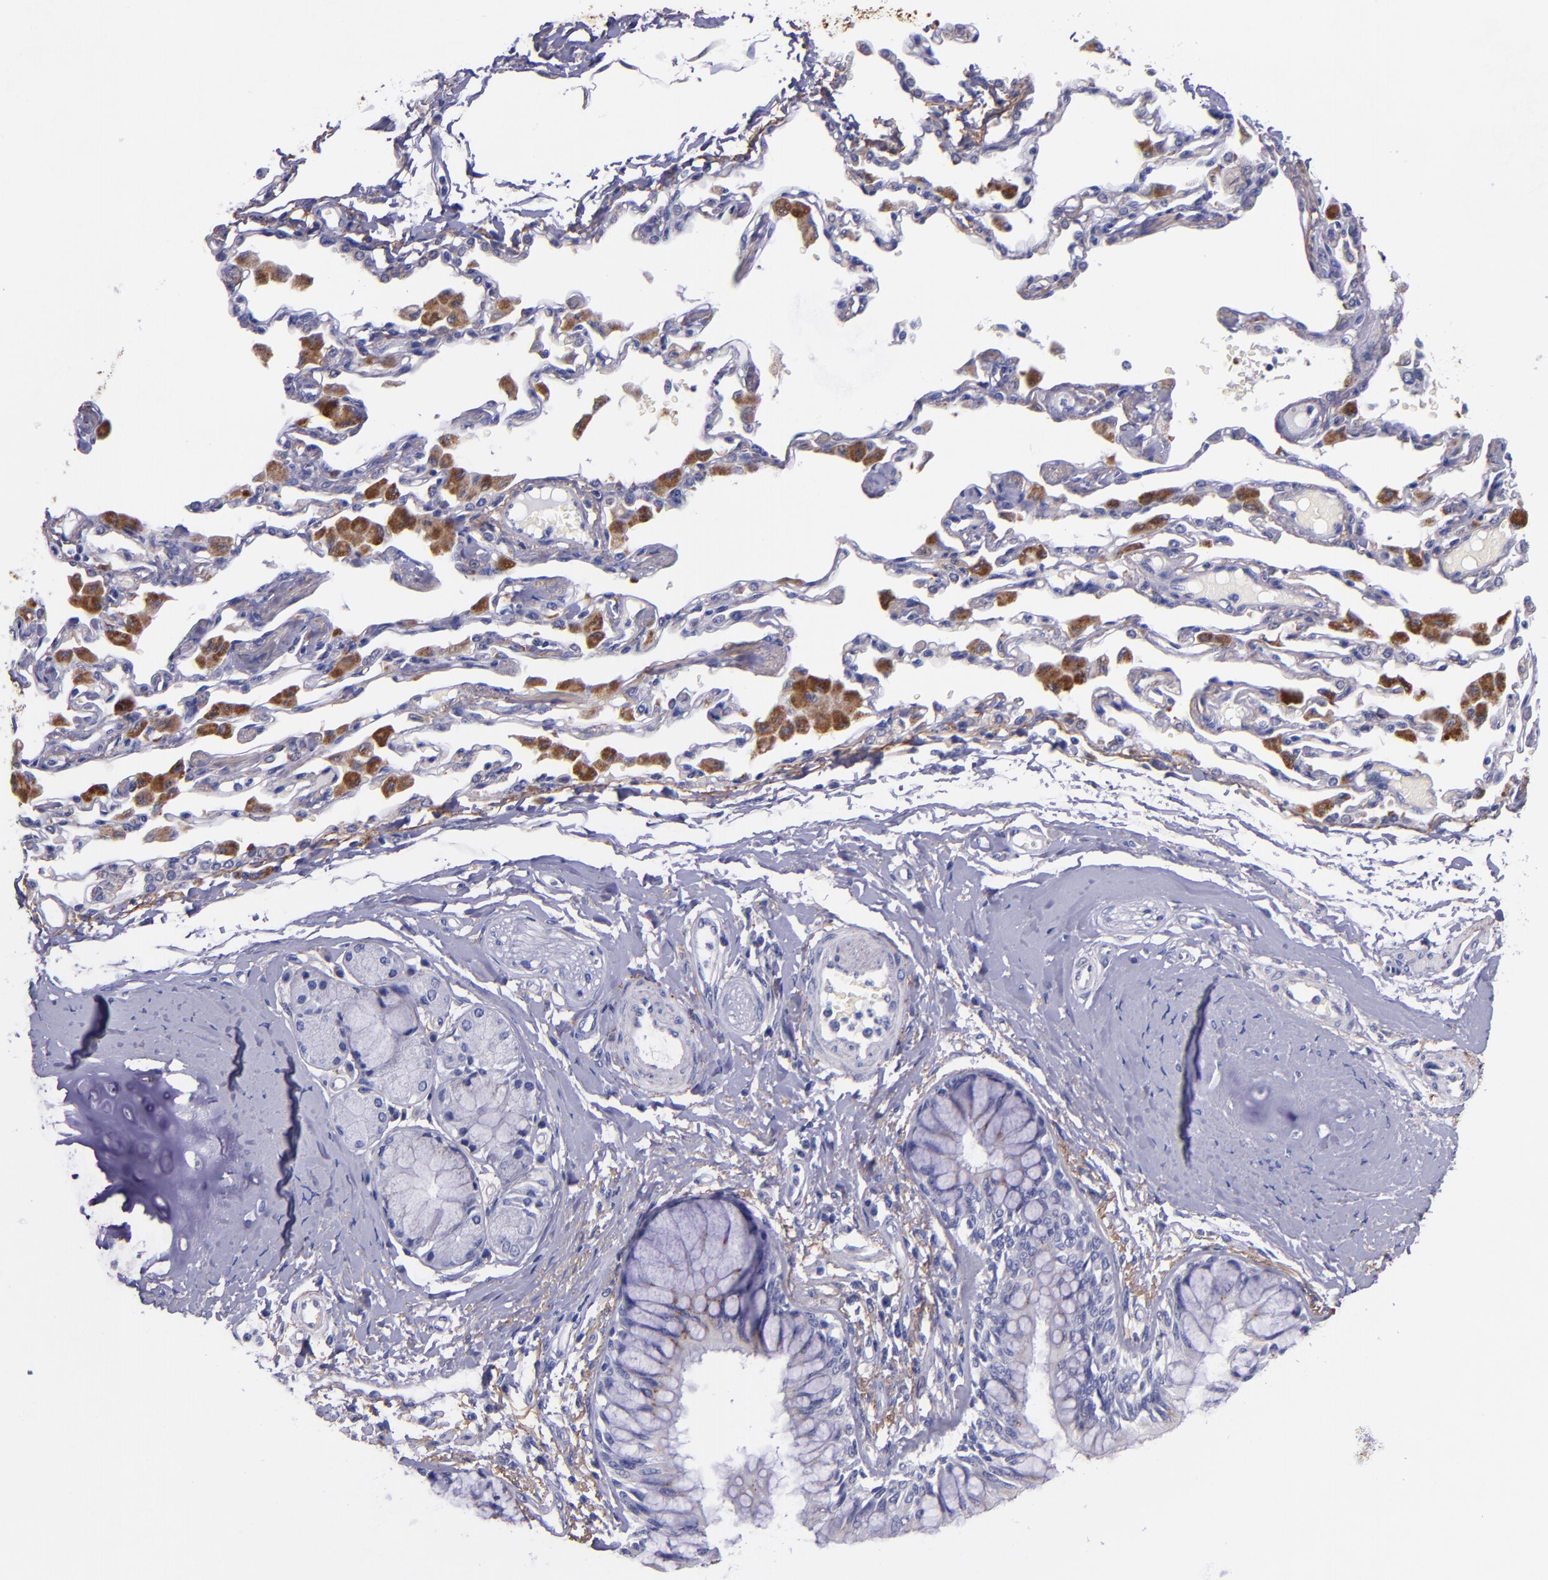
{"staining": {"intensity": "negative", "quantity": "none", "location": "none"}, "tissue": "bronchus", "cell_type": "Respiratory epithelial cells", "image_type": "normal", "snomed": [{"axis": "morphology", "description": "Normal tissue, NOS"}, {"axis": "topography", "description": "Cartilage tissue"}, {"axis": "topography", "description": "Bronchus"}, {"axis": "topography", "description": "Lung"}, {"axis": "topography", "description": "Peripheral nerve tissue"}], "caption": "This is an immunohistochemistry (IHC) image of unremarkable bronchus. There is no staining in respiratory epithelial cells.", "gene": "IVL", "patient": {"sex": "female", "age": 49}}